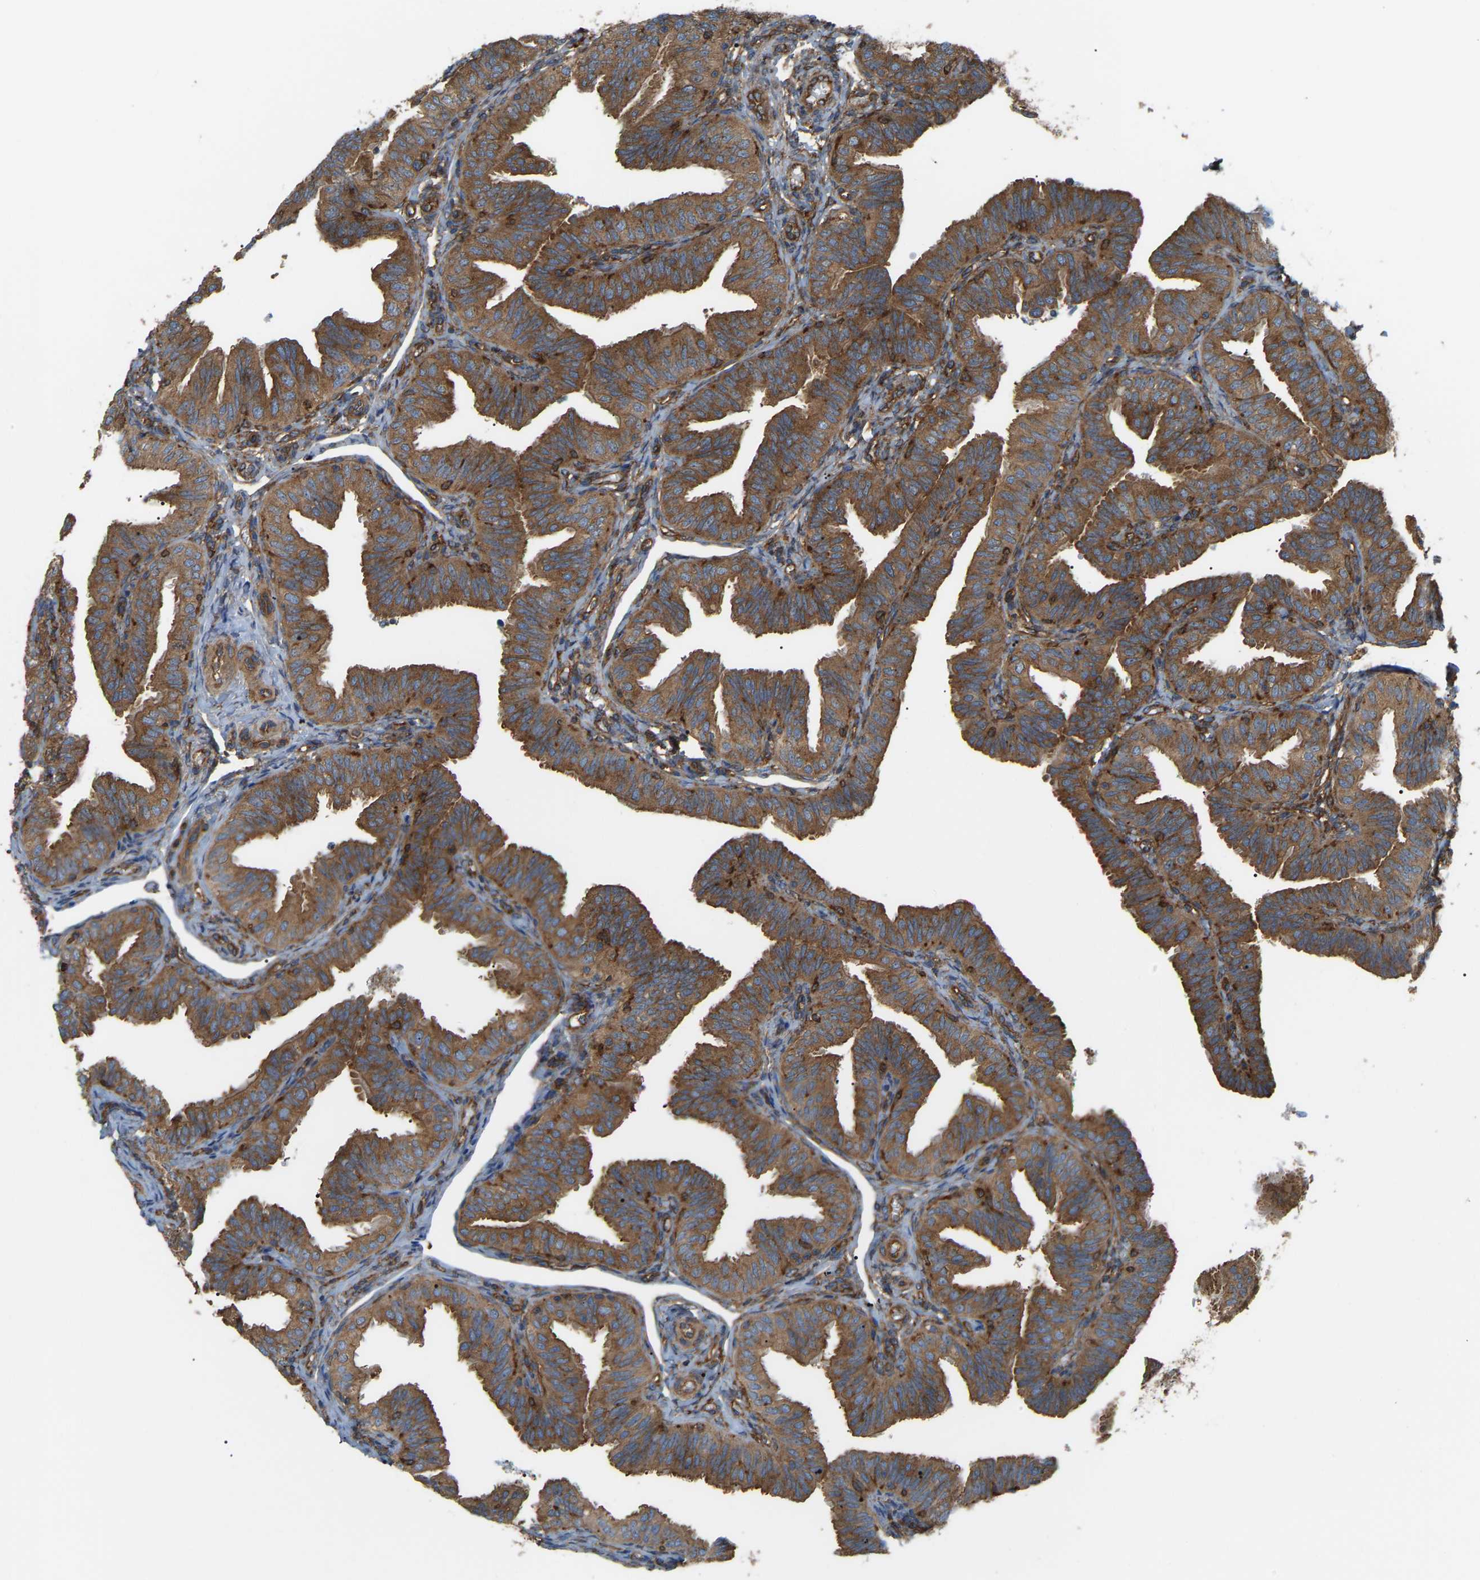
{"staining": {"intensity": "strong", "quantity": ">75%", "location": "cytoplasmic/membranous"}, "tissue": "fallopian tube", "cell_type": "Glandular cells", "image_type": "normal", "snomed": [{"axis": "morphology", "description": "Normal tissue, NOS"}, {"axis": "topography", "description": "Fallopian tube"}], "caption": "Normal fallopian tube displays strong cytoplasmic/membranous staining in approximately >75% of glandular cells, visualized by immunohistochemistry. The staining was performed using DAB (3,3'-diaminobenzidine), with brown indicating positive protein expression. Nuclei are stained blue with hematoxylin.", "gene": "PICALM", "patient": {"sex": "female", "age": 35}}